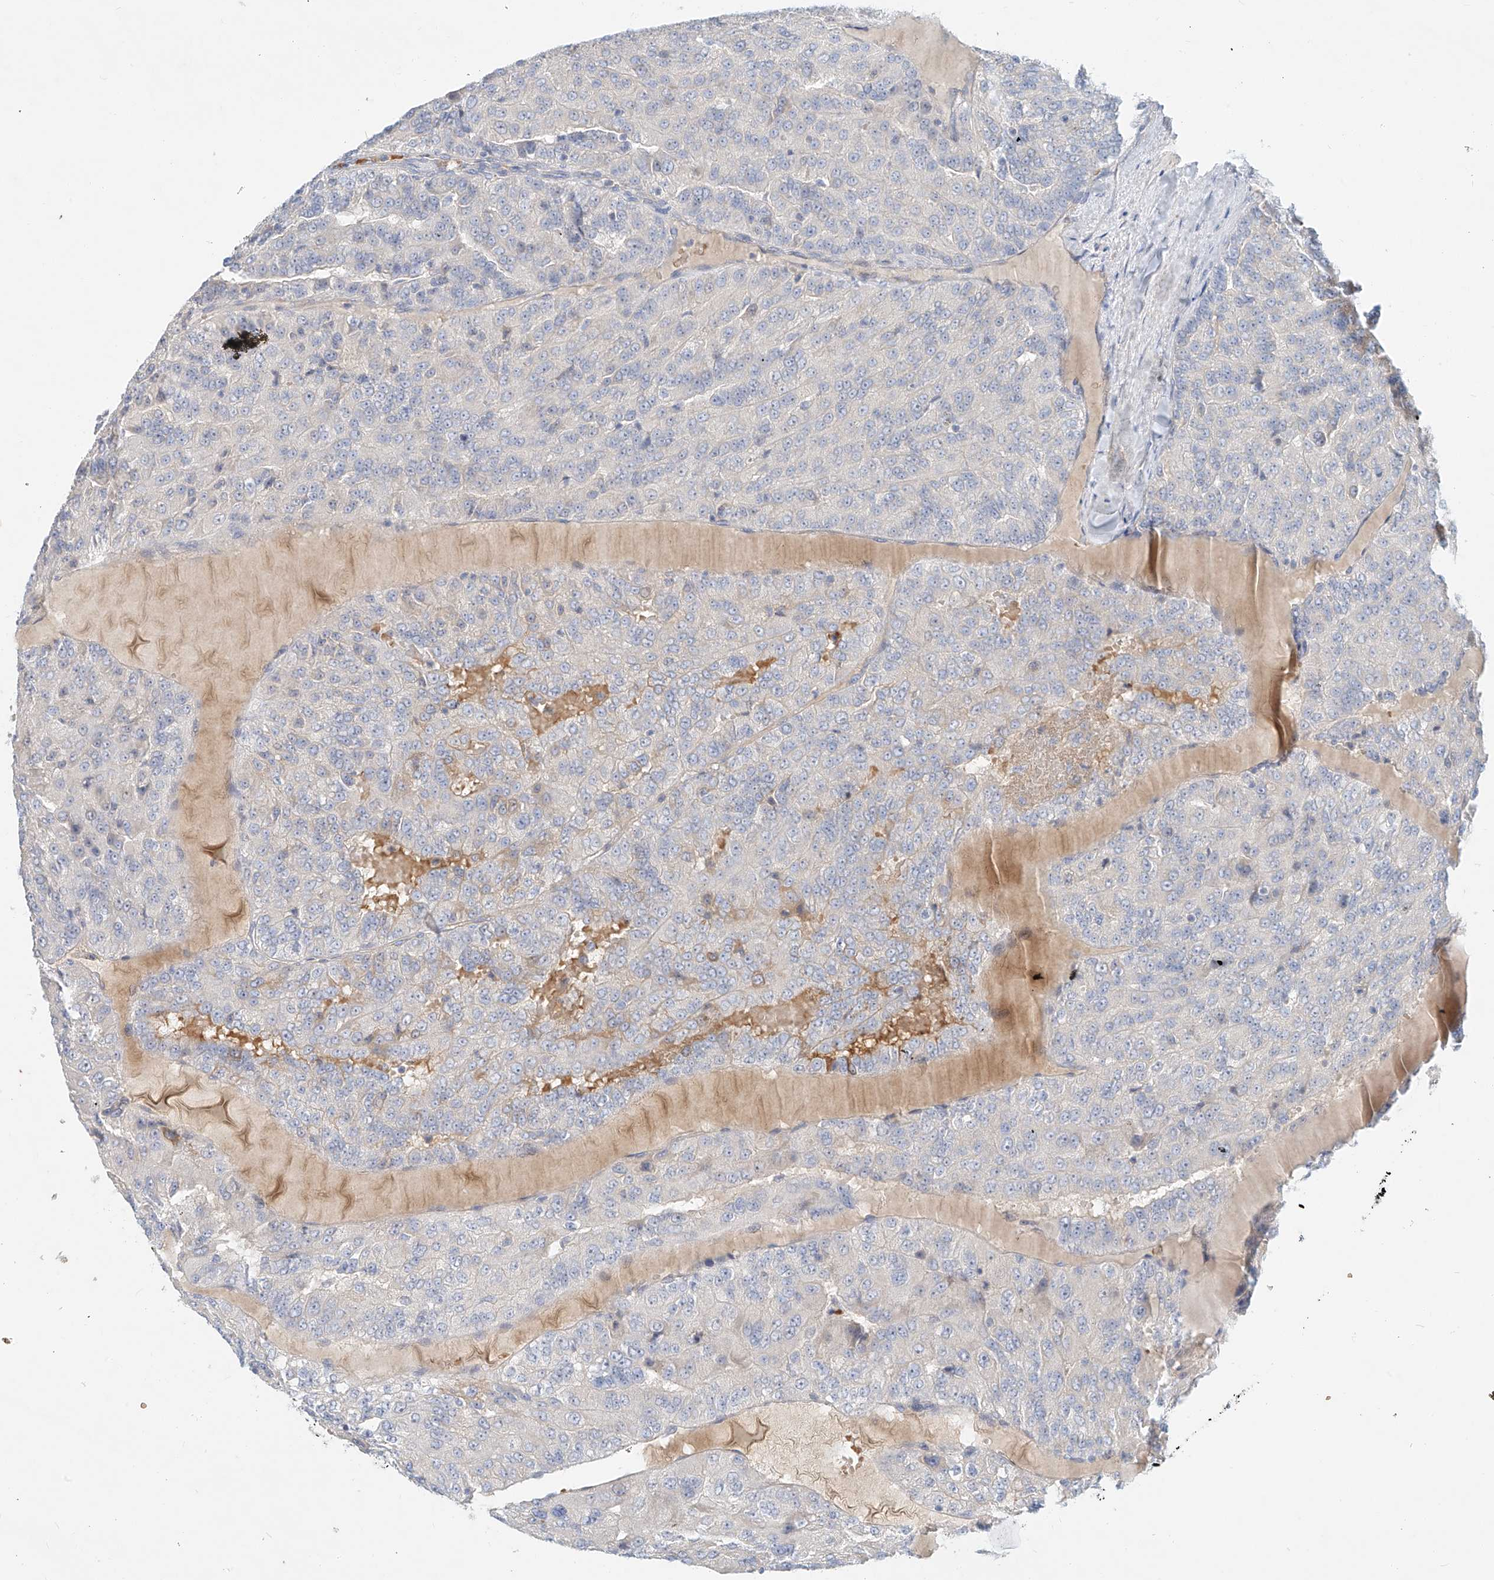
{"staining": {"intensity": "negative", "quantity": "none", "location": "none"}, "tissue": "renal cancer", "cell_type": "Tumor cells", "image_type": "cancer", "snomed": [{"axis": "morphology", "description": "Adenocarcinoma, NOS"}, {"axis": "topography", "description": "Kidney"}], "caption": "Tumor cells are negative for protein expression in human renal cancer. (Immunohistochemistry (ihc), brightfield microscopy, high magnification).", "gene": "SYTL3", "patient": {"sex": "female", "age": 63}}